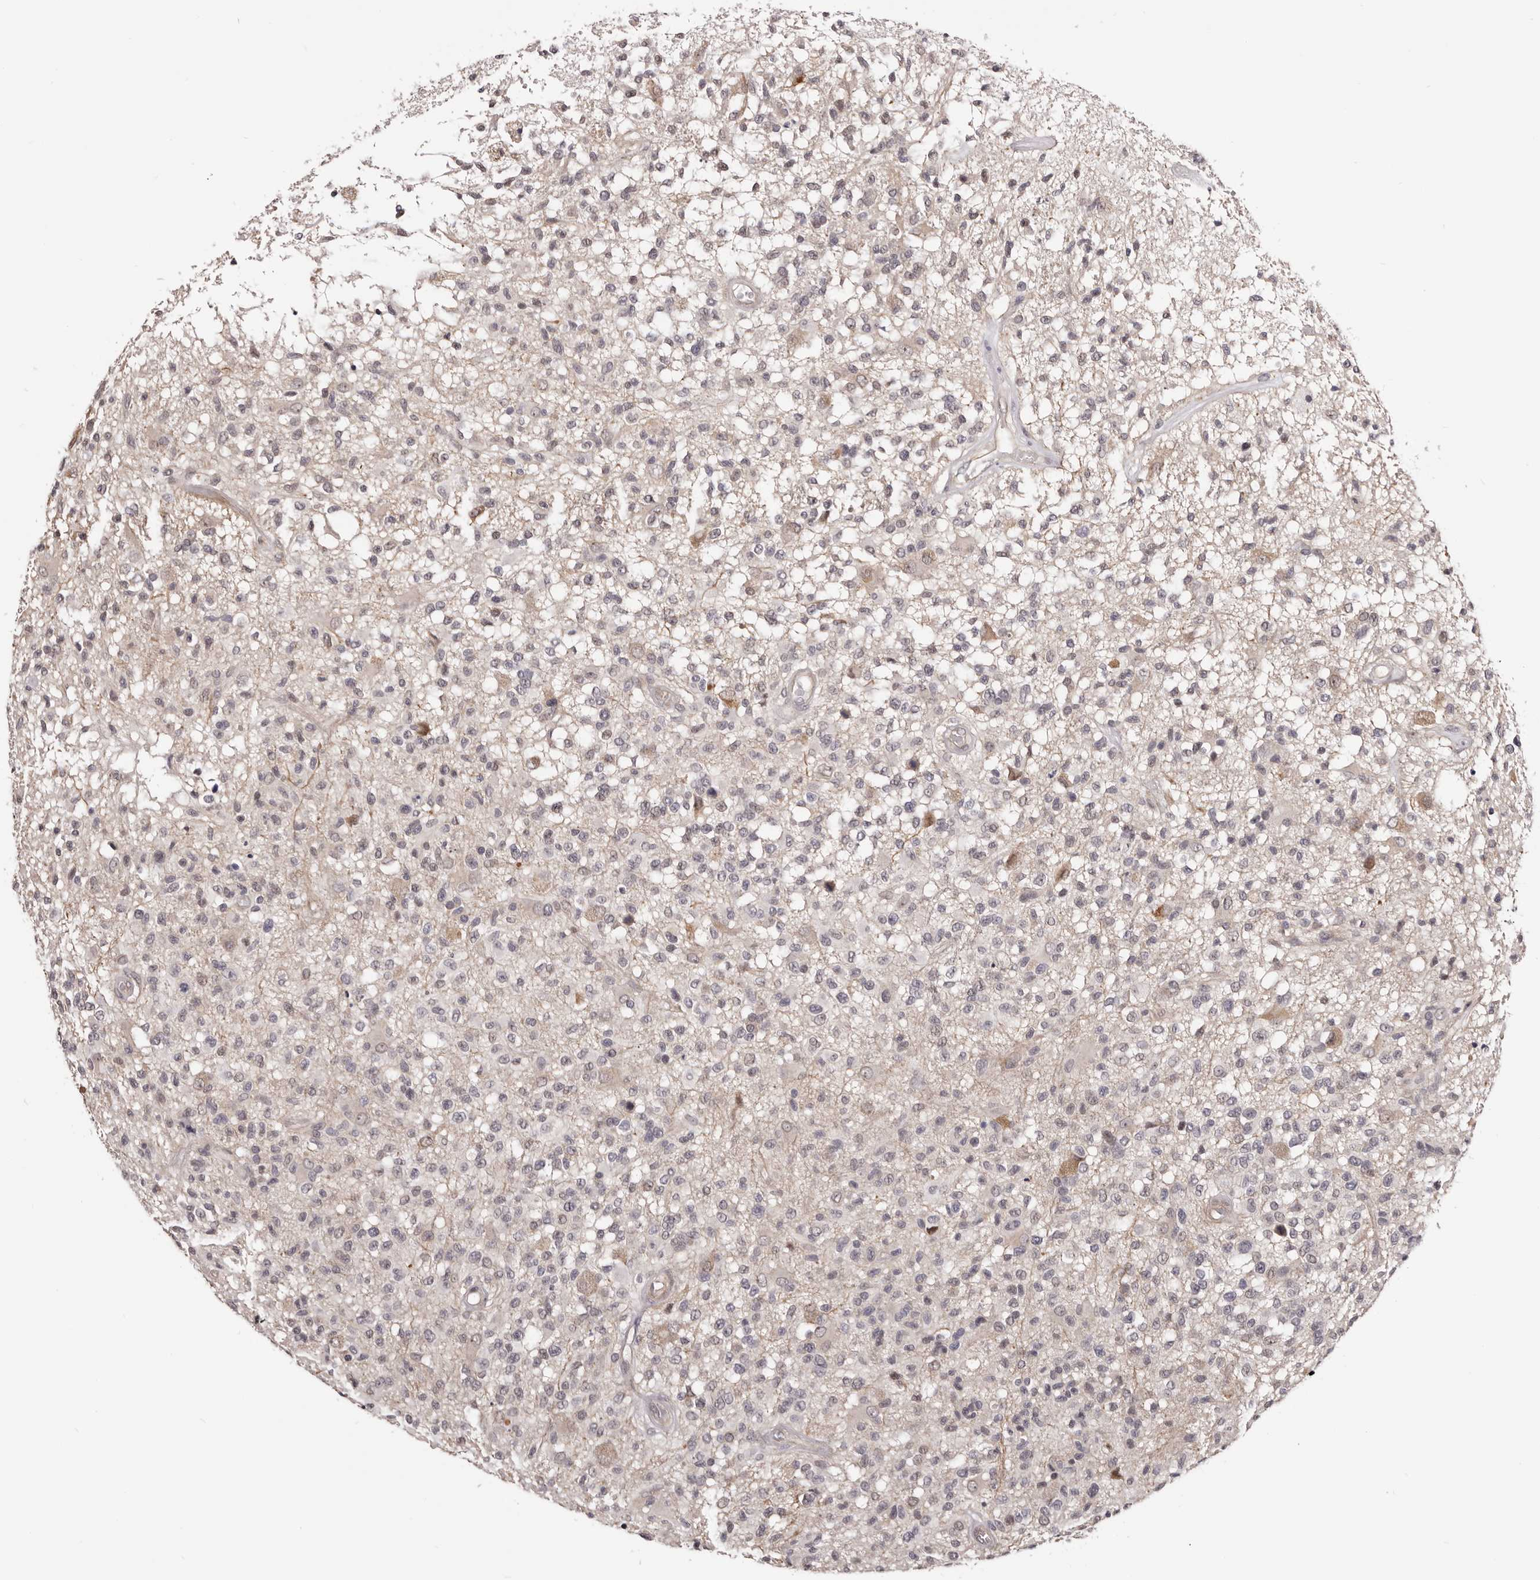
{"staining": {"intensity": "negative", "quantity": "none", "location": "none"}, "tissue": "glioma", "cell_type": "Tumor cells", "image_type": "cancer", "snomed": [{"axis": "morphology", "description": "Glioma, malignant, High grade"}, {"axis": "morphology", "description": "Glioblastoma, NOS"}, {"axis": "topography", "description": "Brain"}], "caption": "A micrograph of human glioma is negative for staining in tumor cells.", "gene": "NOL12", "patient": {"sex": "male", "age": 60}}